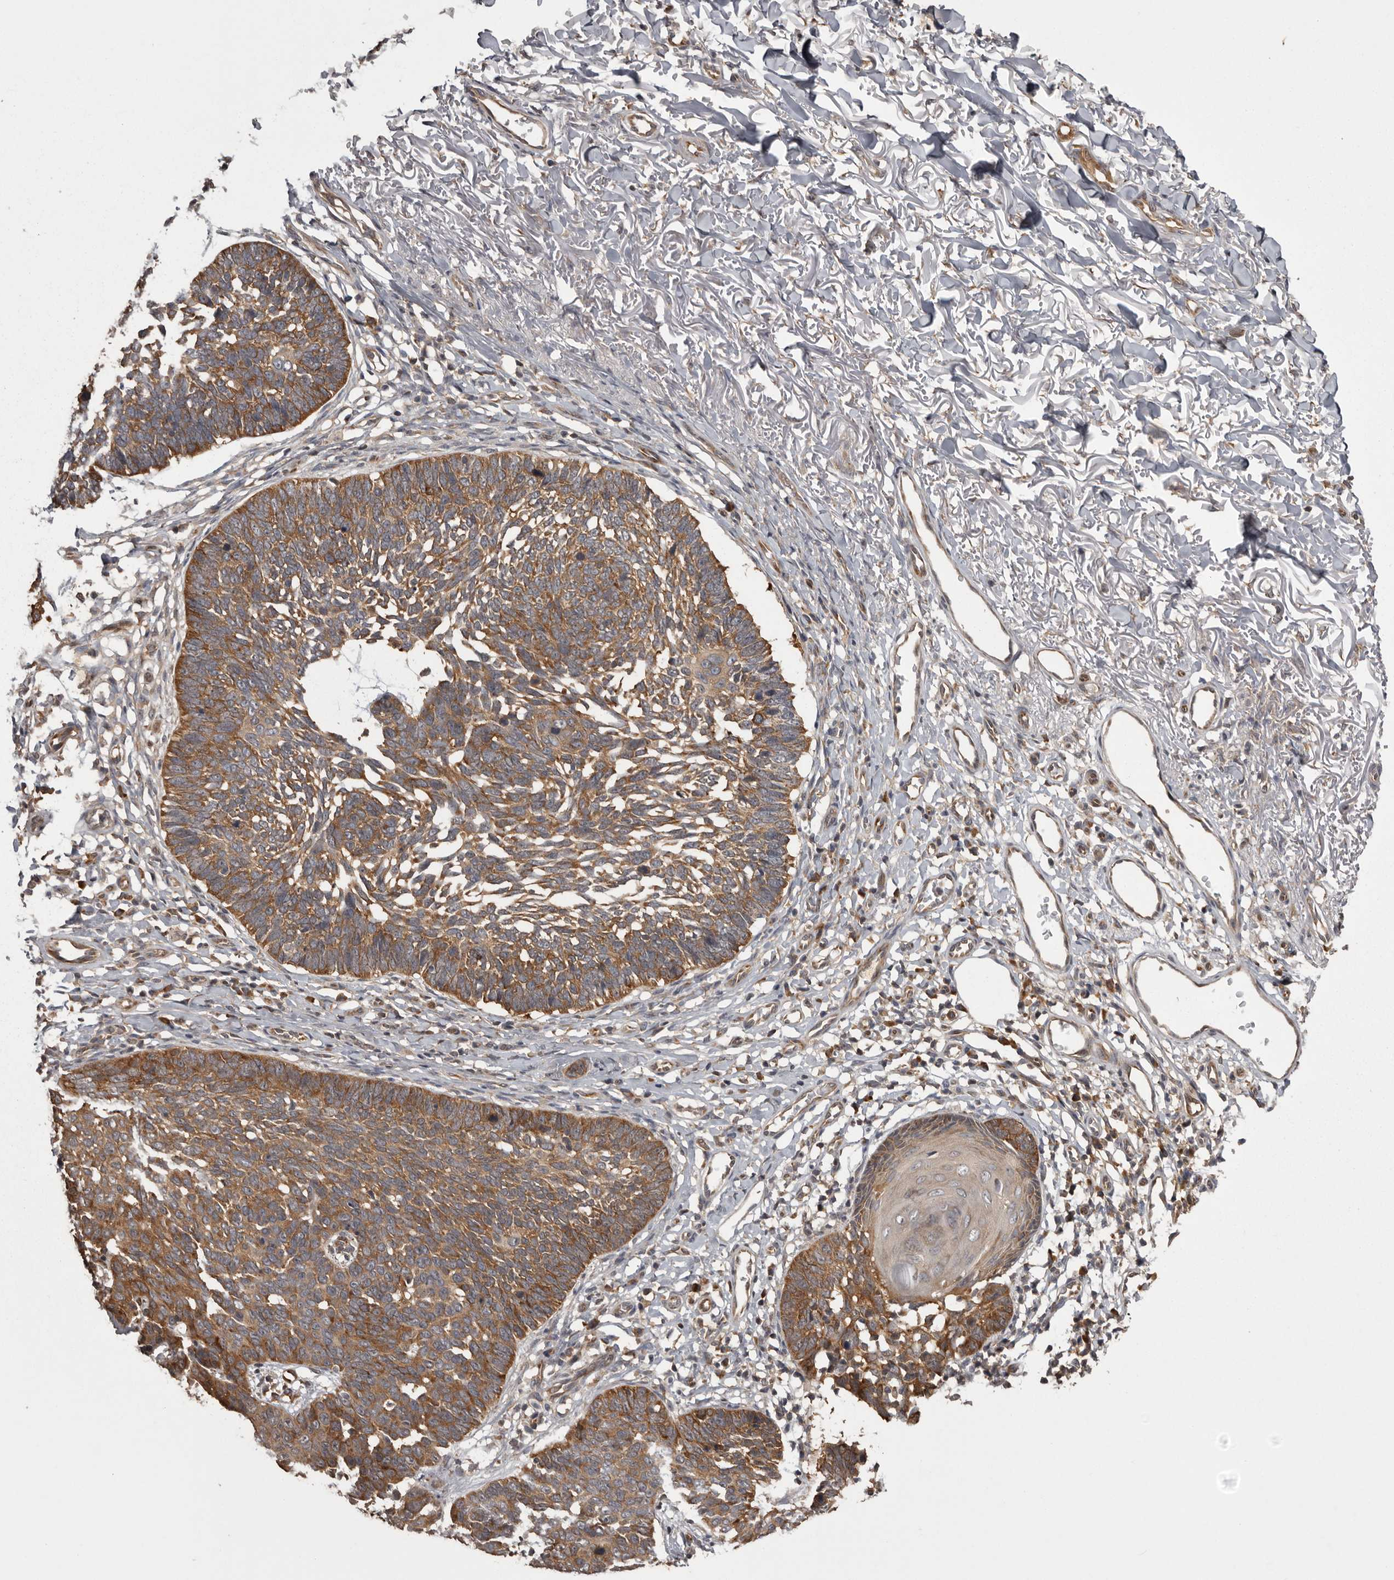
{"staining": {"intensity": "moderate", "quantity": ">75%", "location": "cytoplasmic/membranous"}, "tissue": "skin cancer", "cell_type": "Tumor cells", "image_type": "cancer", "snomed": [{"axis": "morphology", "description": "Normal tissue, NOS"}, {"axis": "morphology", "description": "Basal cell carcinoma"}, {"axis": "topography", "description": "Skin"}], "caption": "A high-resolution image shows immunohistochemistry (IHC) staining of basal cell carcinoma (skin), which shows moderate cytoplasmic/membranous expression in approximately >75% of tumor cells.", "gene": "DARS1", "patient": {"sex": "male", "age": 77}}